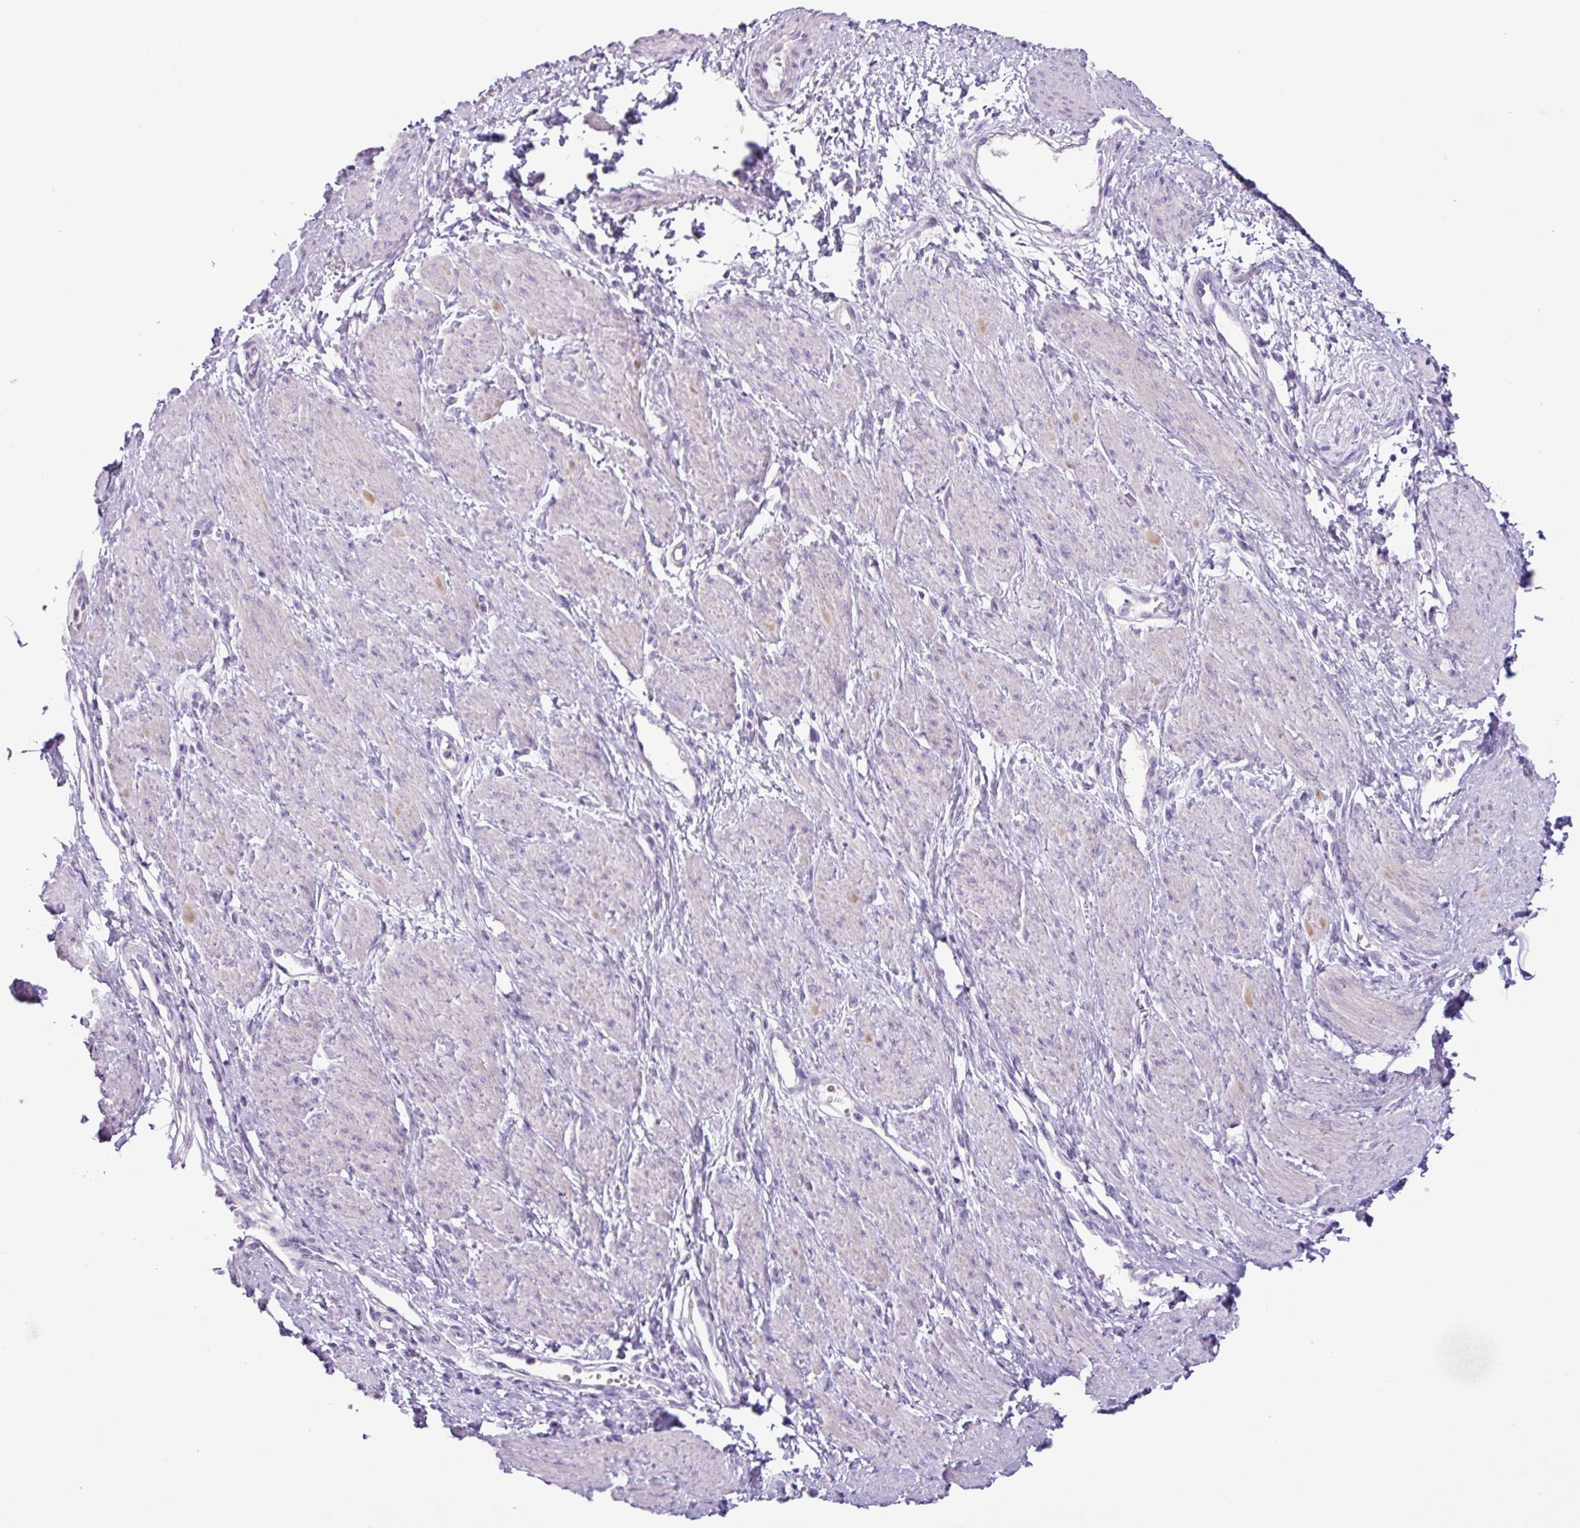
{"staining": {"intensity": "negative", "quantity": "none", "location": "none"}, "tissue": "smooth muscle", "cell_type": "Smooth muscle cells", "image_type": "normal", "snomed": [{"axis": "morphology", "description": "Normal tissue, NOS"}, {"axis": "topography", "description": "Smooth muscle"}, {"axis": "topography", "description": "Uterus"}], "caption": "DAB (3,3'-diaminobenzidine) immunohistochemical staining of unremarkable smooth muscle exhibits no significant expression in smooth muscle cells. The staining is performed using DAB brown chromogen with nuclei counter-stained in using hematoxylin.", "gene": "CYSTM1", "patient": {"sex": "female", "age": 39}}